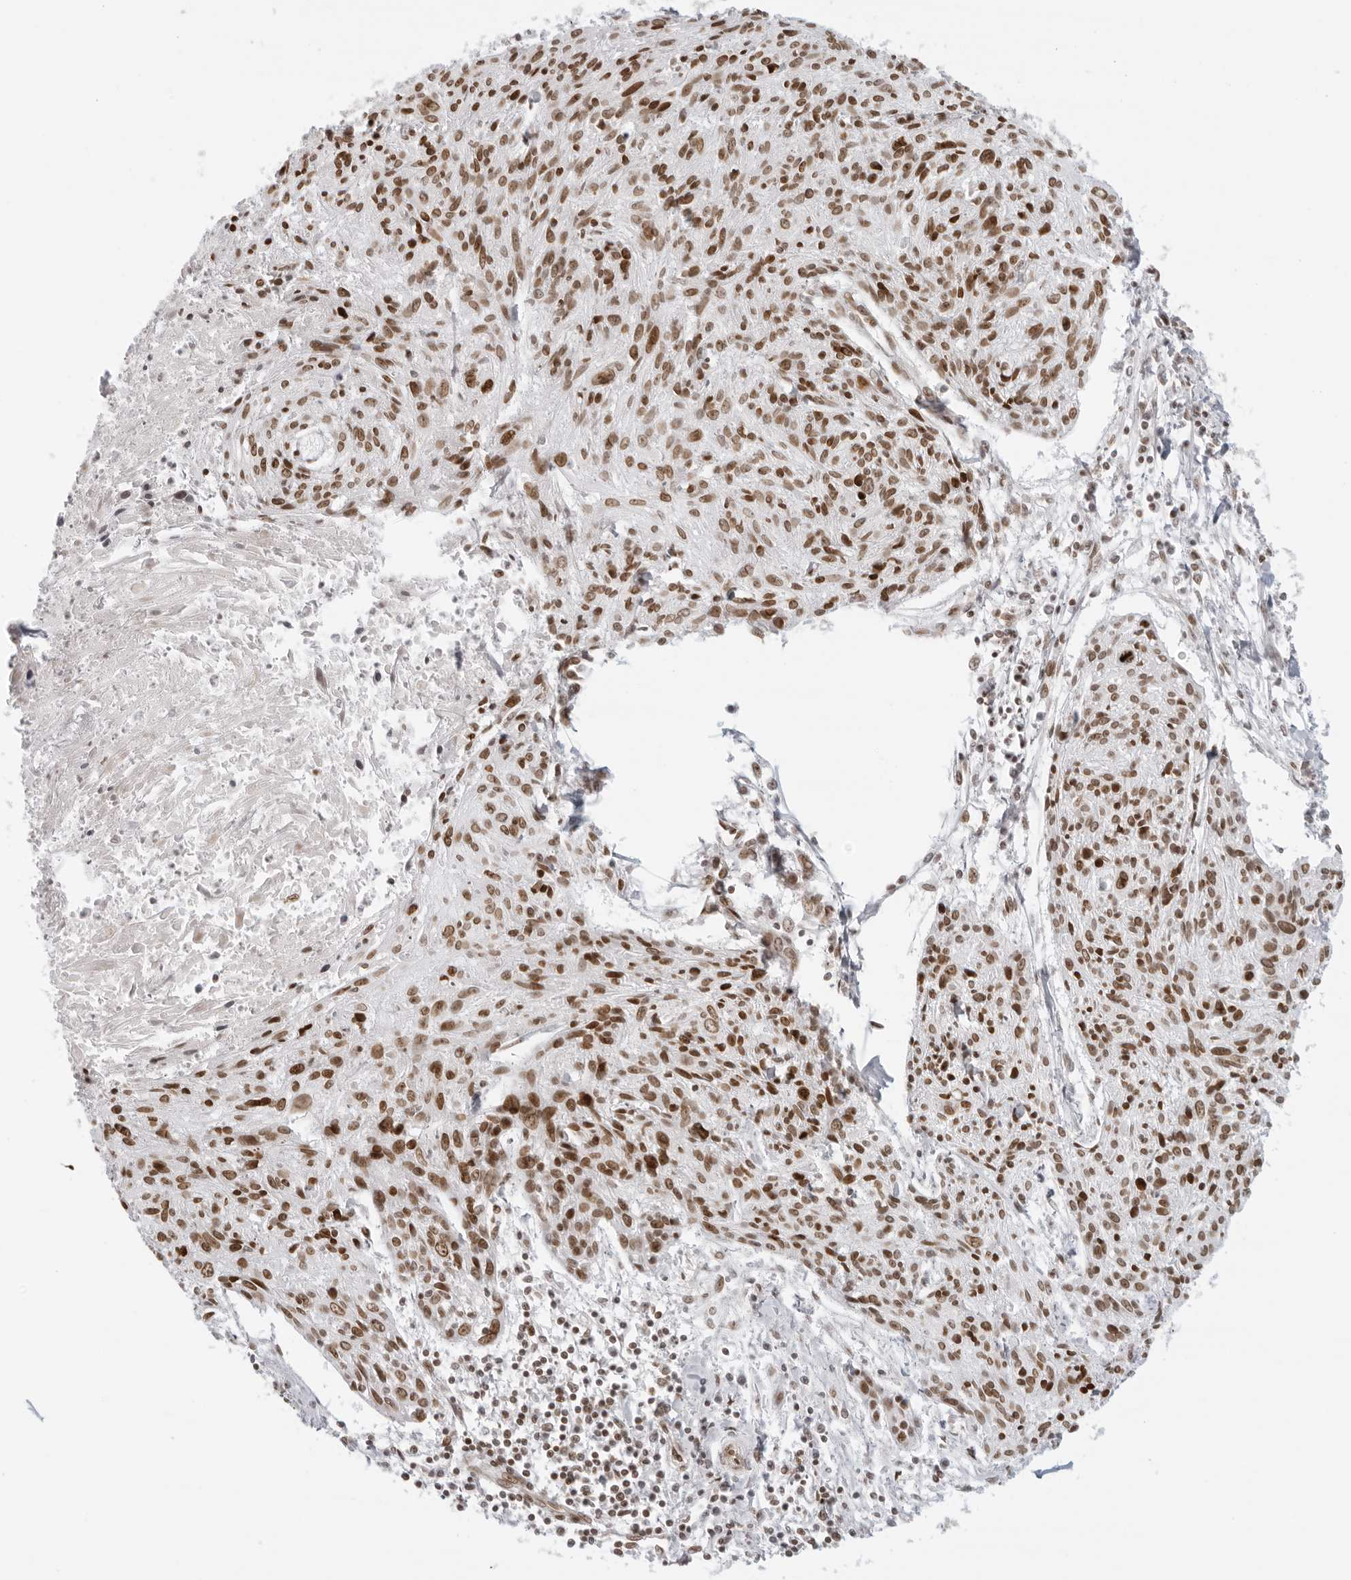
{"staining": {"intensity": "moderate", "quantity": ">75%", "location": "nuclear"}, "tissue": "cervical cancer", "cell_type": "Tumor cells", "image_type": "cancer", "snomed": [{"axis": "morphology", "description": "Squamous cell carcinoma, NOS"}, {"axis": "topography", "description": "Cervix"}], "caption": "Protein expression by immunohistochemistry reveals moderate nuclear staining in about >75% of tumor cells in cervical cancer.", "gene": "RCC1", "patient": {"sex": "female", "age": 51}}